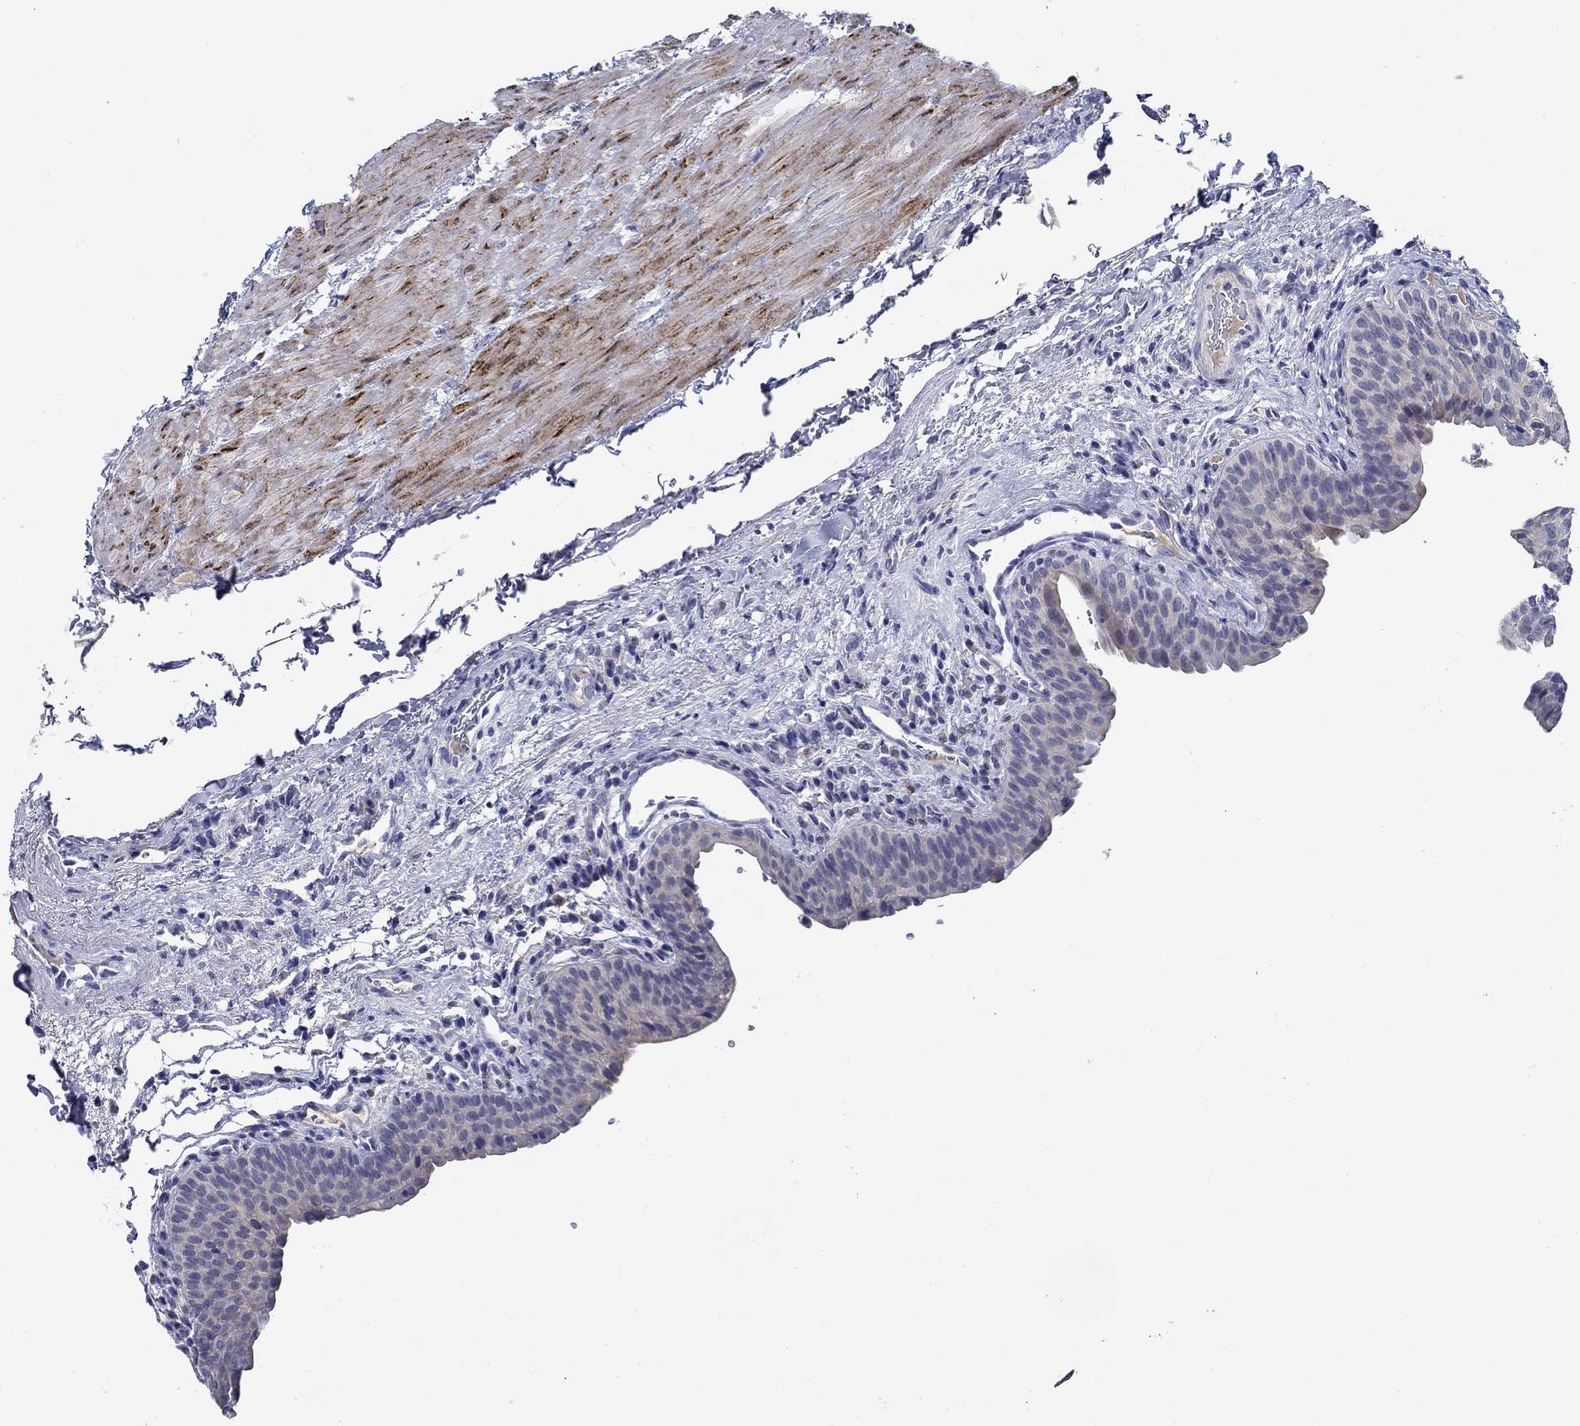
{"staining": {"intensity": "negative", "quantity": "none", "location": "none"}, "tissue": "urinary bladder", "cell_type": "Urothelial cells", "image_type": "normal", "snomed": [{"axis": "morphology", "description": "Normal tissue, NOS"}, {"axis": "topography", "description": "Urinary bladder"}], "caption": "Urothelial cells show no significant positivity in normal urinary bladder. (Immunohistochemistry, brightfield microscopy, high magnification).", "gene": "MC2R", "patient": {"sex": "male", "age": 66}}